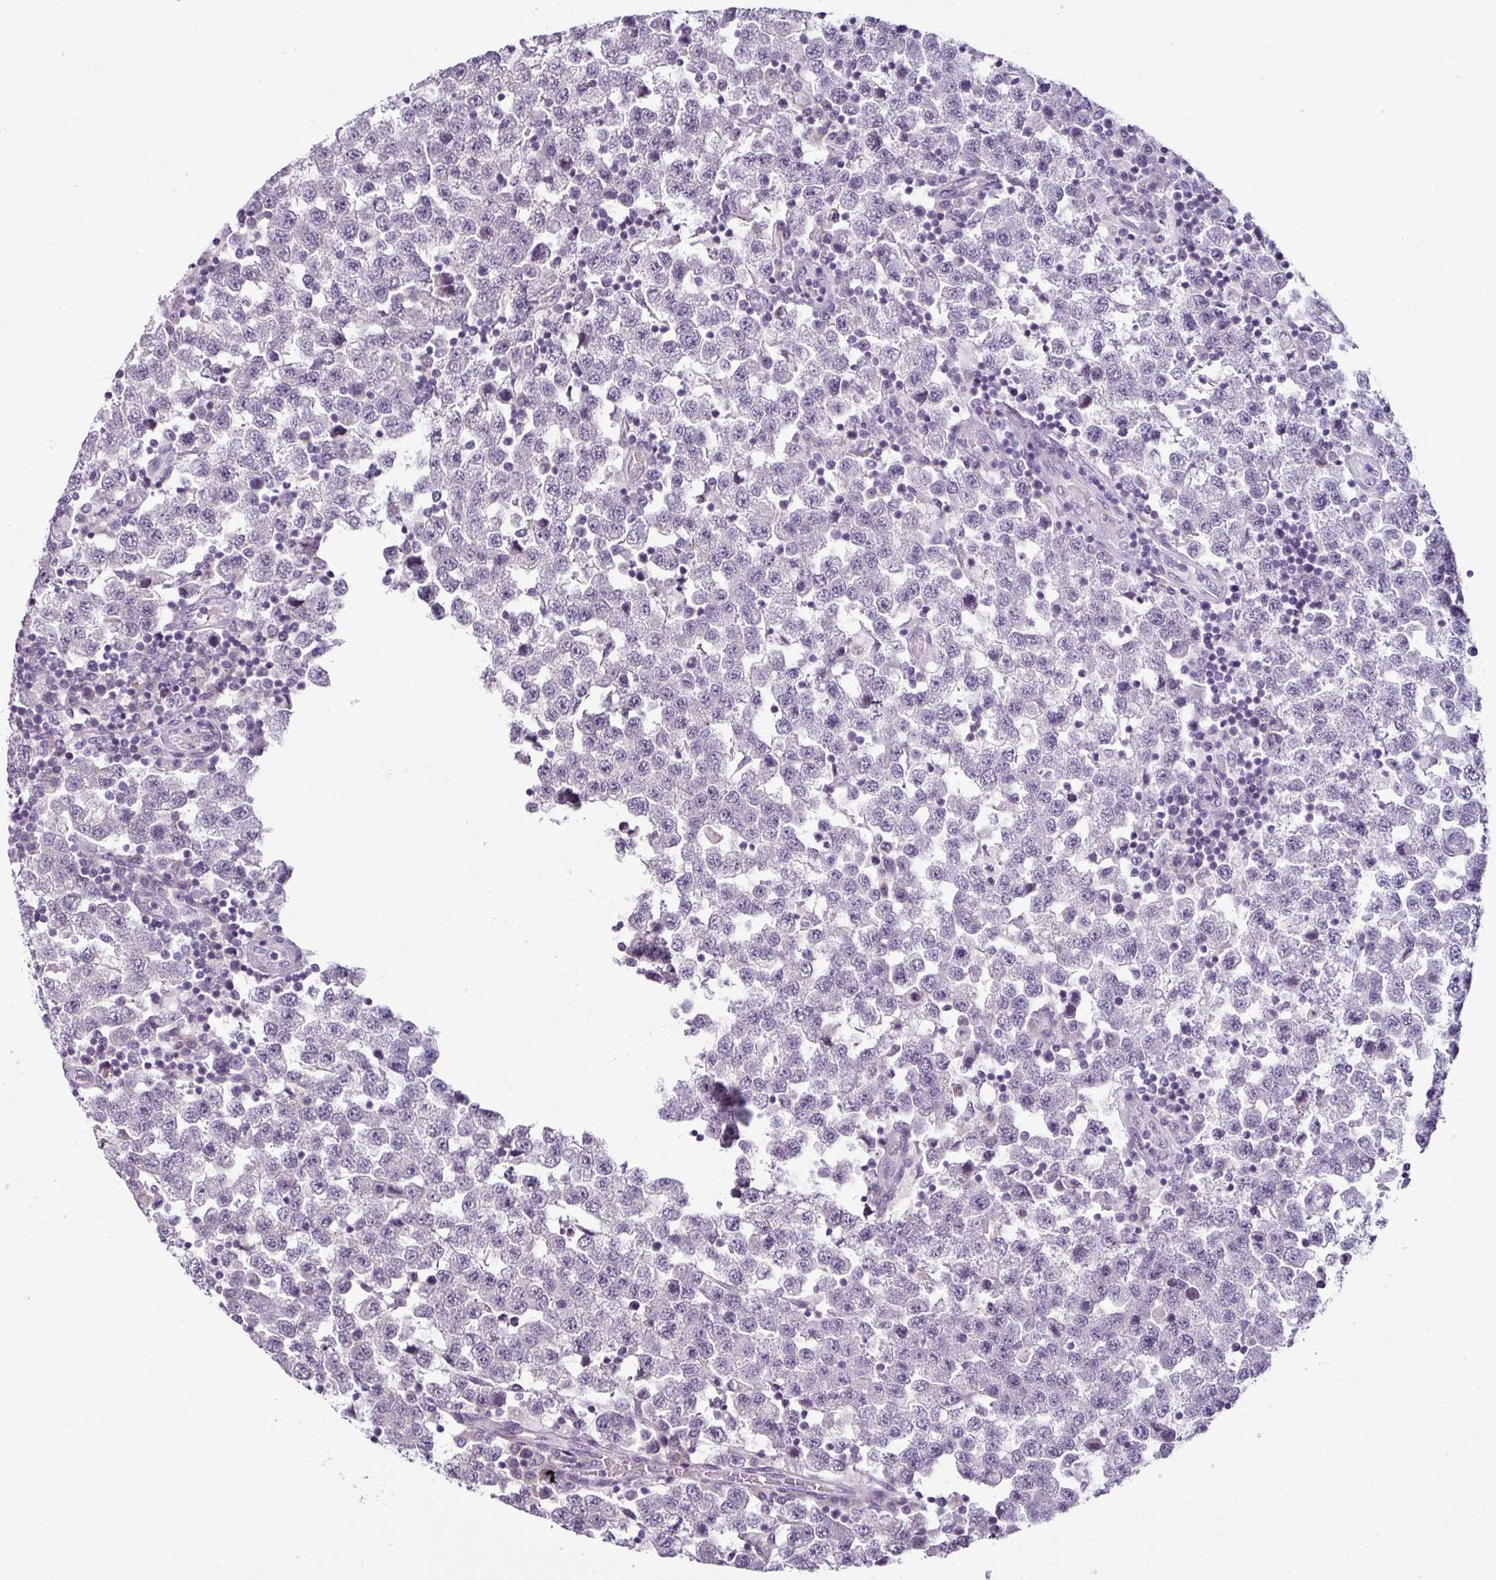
{"staining": {"intensity": "negative", "quantity": "none", "location": "none"}, "tissue": "testis cancer", "cell_type": "Tumor cells", "image_type": "cancer", "snomed": [{"axis": "morphology", "description": "Seminoma, NOS"}, {"axis": "topography", "description": "Testis"}], "caption": "IHC photomicrograph of neoplastic tissue: human testis cancer (seminoma) stained with DAB displays no significant protein expression in tumor cells.", "gene": "OR52D1", "patient": {"sex": "male", "age": 34}}